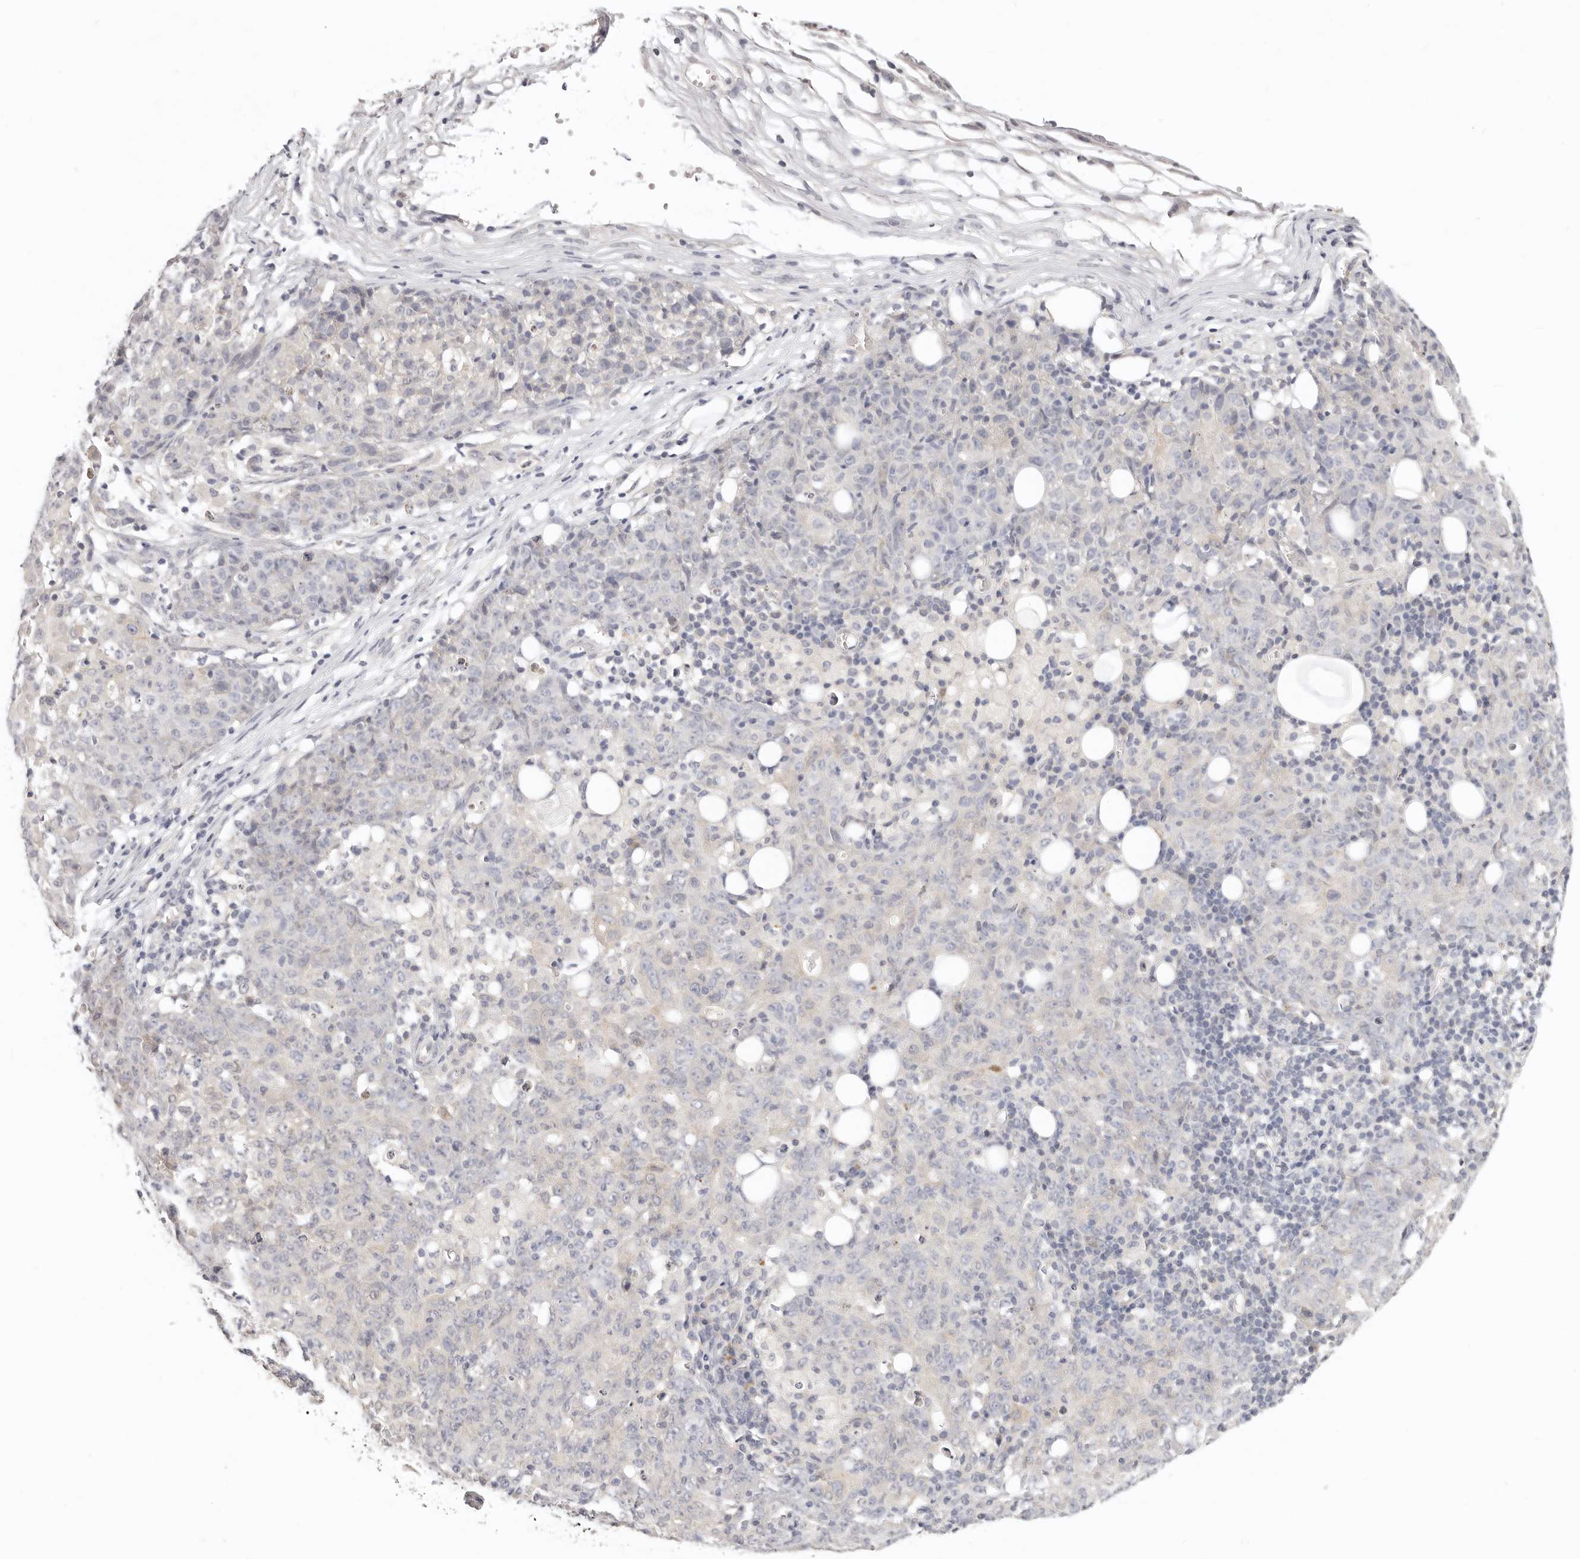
{"staining": {"intensity": "negative", "quantity": "none", "location": "none"}, "tissue": "ovarian cancer", "cell_type": "Tumor cells", "image_type": "cancer", "snomed": [{"axis": "morphology", "description": "Carcinoma, endometroid"}, {"axis": "topography", "description": "Ovary"}], "caption": "Human ovarian cancer stained for a protein using immunohistochemistry (IHC) exhibits no expression in tumor cells.", "gene": "GGPS1", "patient": {"sex": "female", "age": 42}}